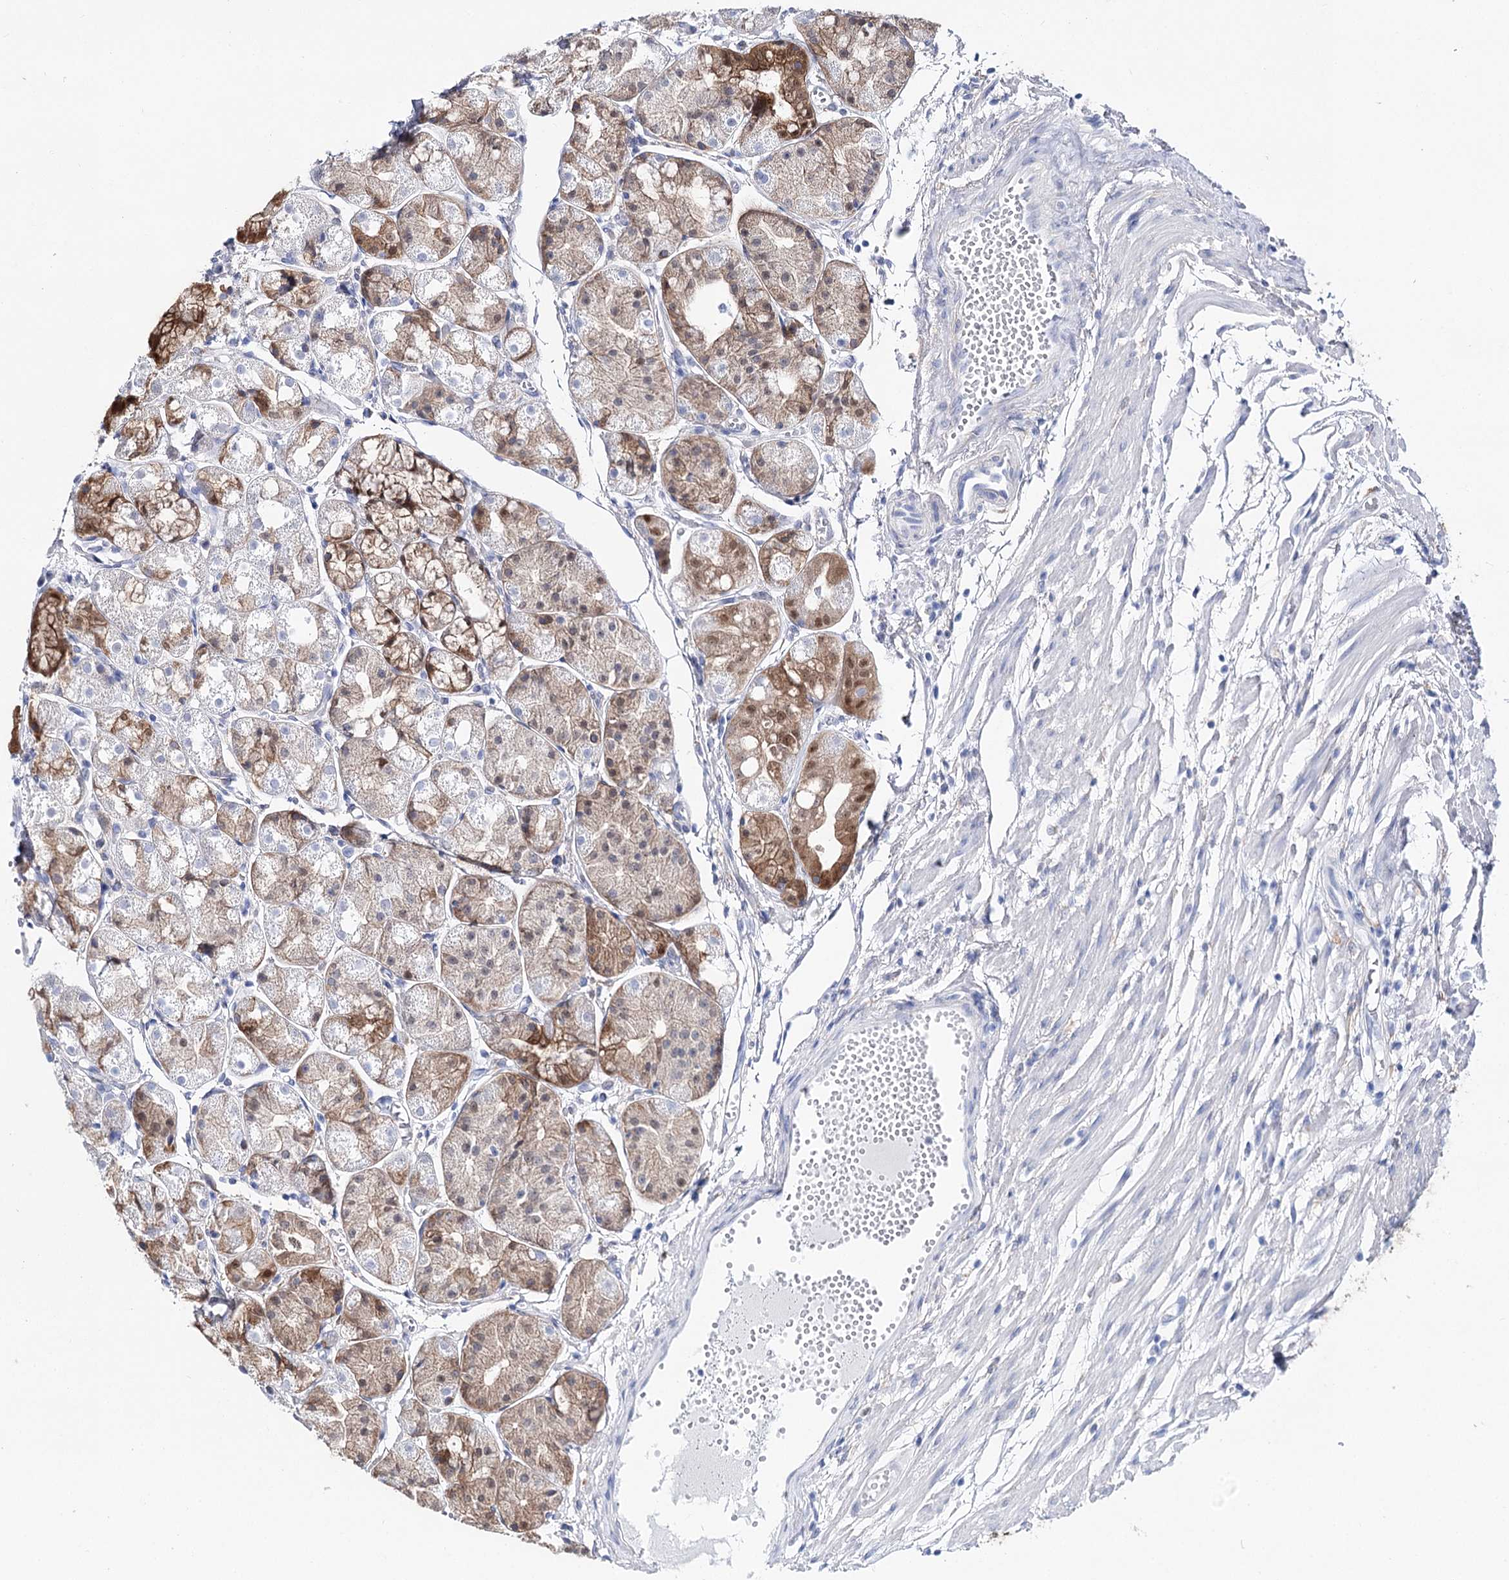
{"staining": {"intensity": "strong", "quantity": ">75%", "location": "cytoplasmic/membranous"}, "tissue": "stomach", "cell_type": "Glandular cells", "image_type": "normal", "snomed": [{"axis": "morphology", "description": "Normal tissue, NOS"}, {"axis": "topography", "description": "Stomach, upper"}], "caption": "Stomach stained for a protein demonstrates strong cytoplasmic/membranous positivity in glandular cells. Immunohistochemistry (ihc) stains the protein in brown and the nuclei are stained blue.", "gene": "UGDH", "patient": {"sex": "male", "age": 72}}